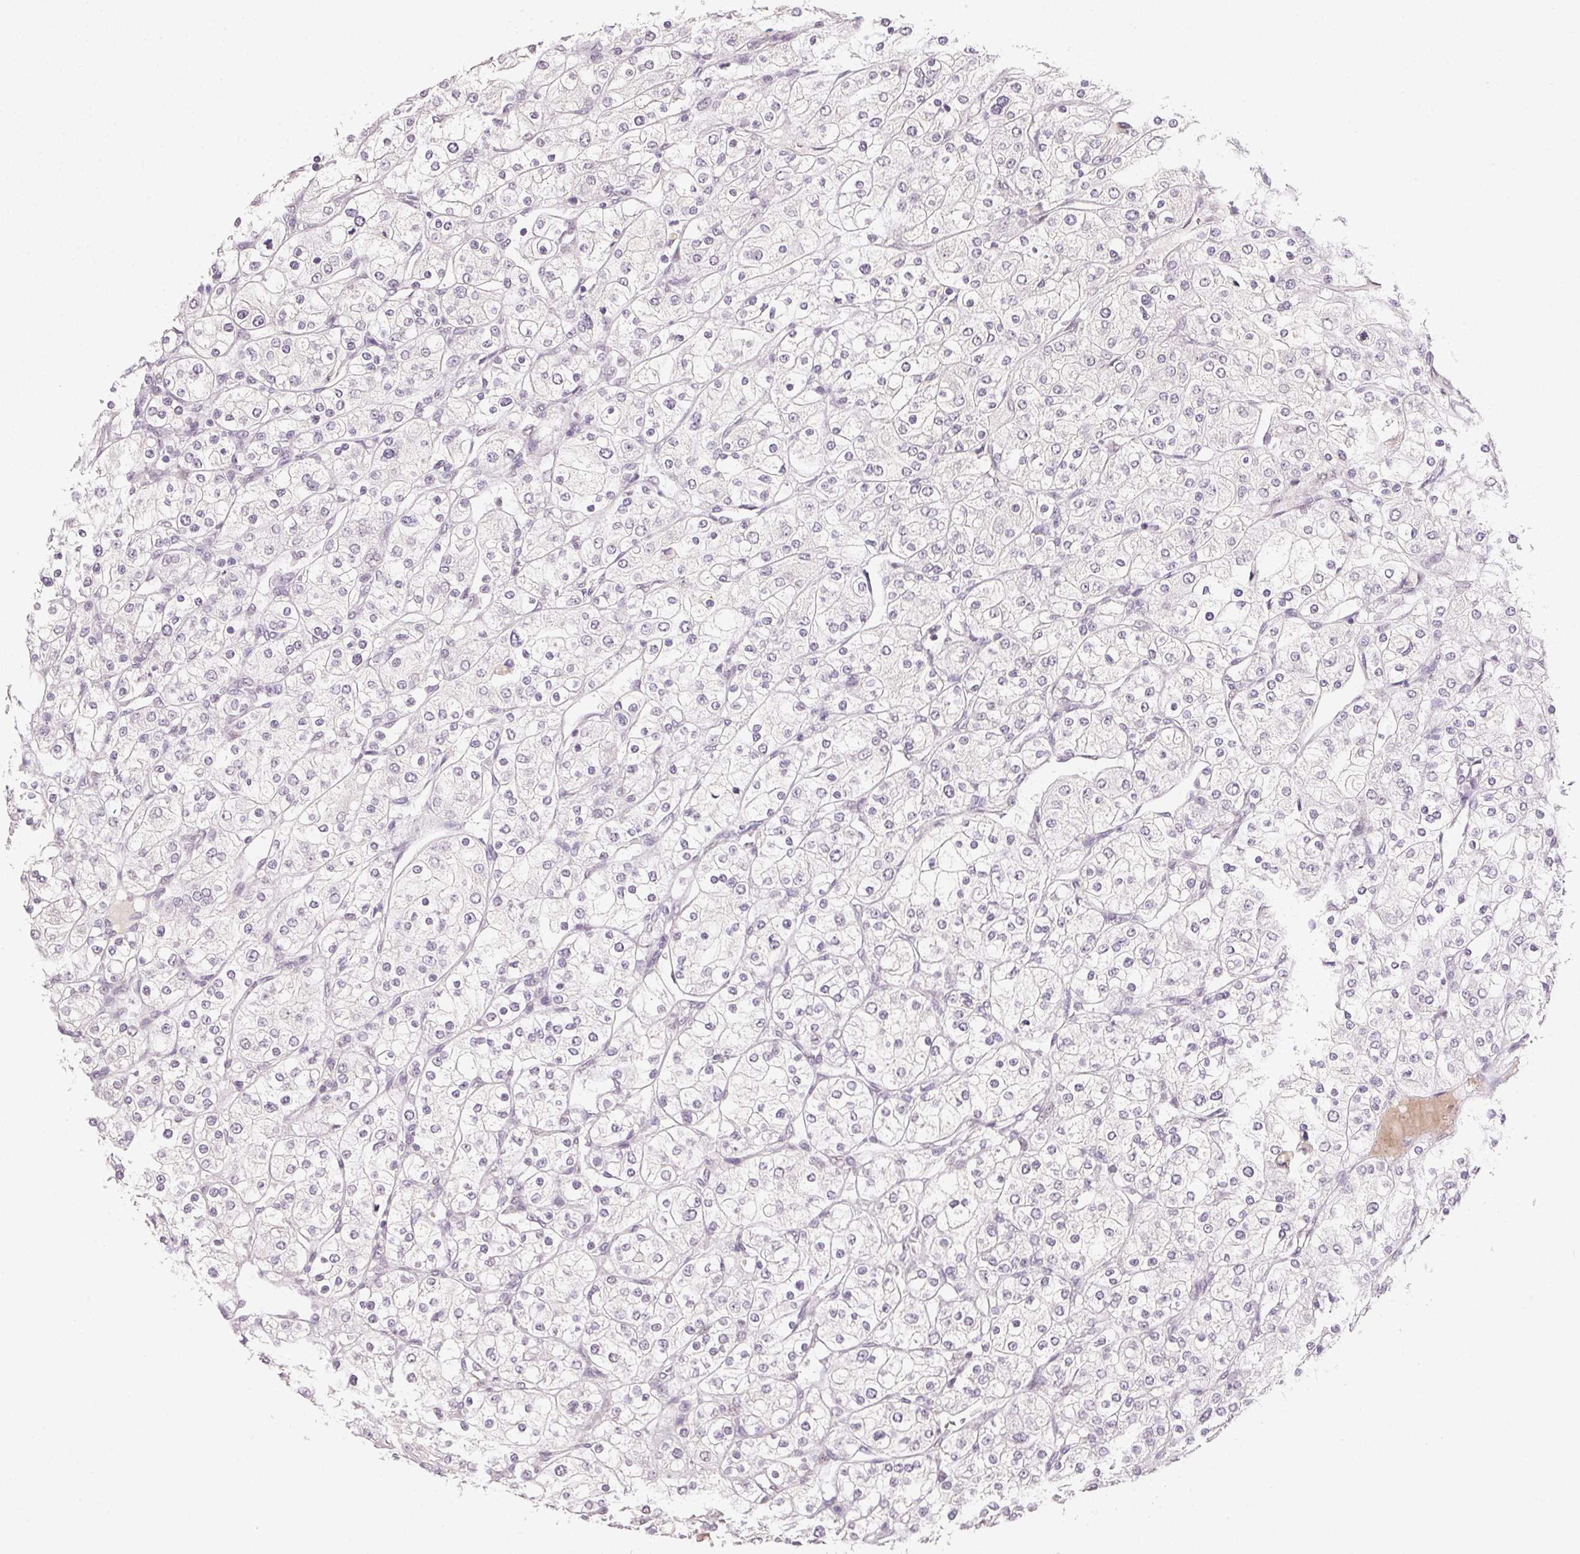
{"staining": {"intensity": "negative", "quantity": "none", "location": "none"}, "tissue": "renal cancer", "cell_type": "Tumor cells", "image_type": "cancer", "snomed": [{"axis": "morphology", "description": "Adenocarcinoma, NOS"}, {"axis": "topography", "description": "Kidney"}], "caption": "Image shows no protein staining in tumor cells of renal cancer tissue.", "gene": "POLR3G", "patient": {"sex": "male", "age": 80}}